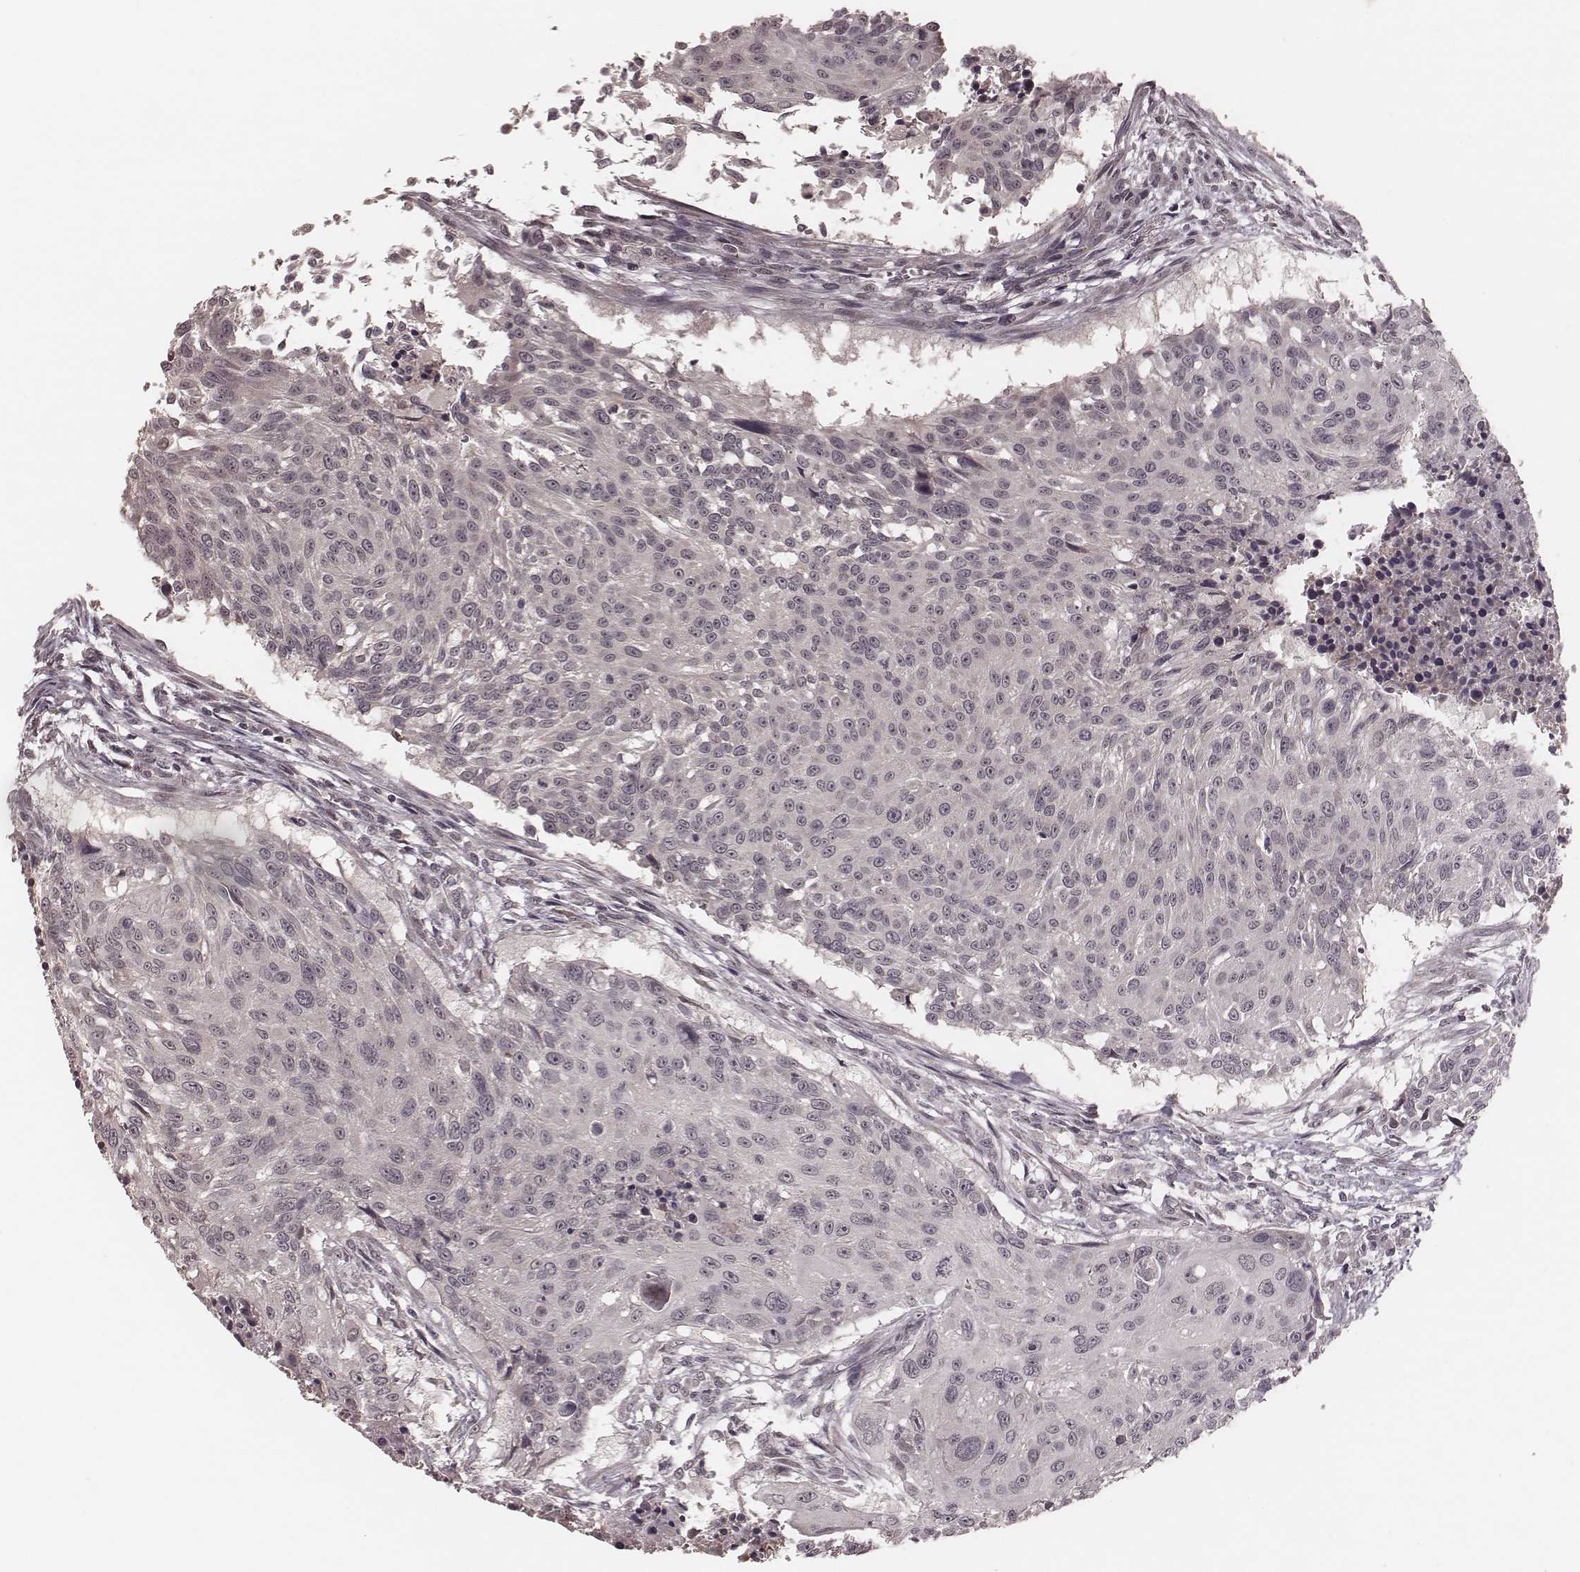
{"staining": {"intensity": "negative", "quantity": "none", "location": "none"}, "tissue": "urothelial cancer", "cell_type": "Tumor cells", "image_type": "cancer", "snomed": [{"axis": "morphology", "description": "Urothelial carcinoma, NOS"}, {"axis": "topography", "description": "Urinary bladder"}], "caption": "Photomicrograph shows no protein positivity in tumor cells of urothelial cancer tissue. (DAB immunohistochemistry (IHC) visualized using brightfield microscopy, high magnification).", "gene": "IL5", "patient": {"sex": "male", "age": 55}}